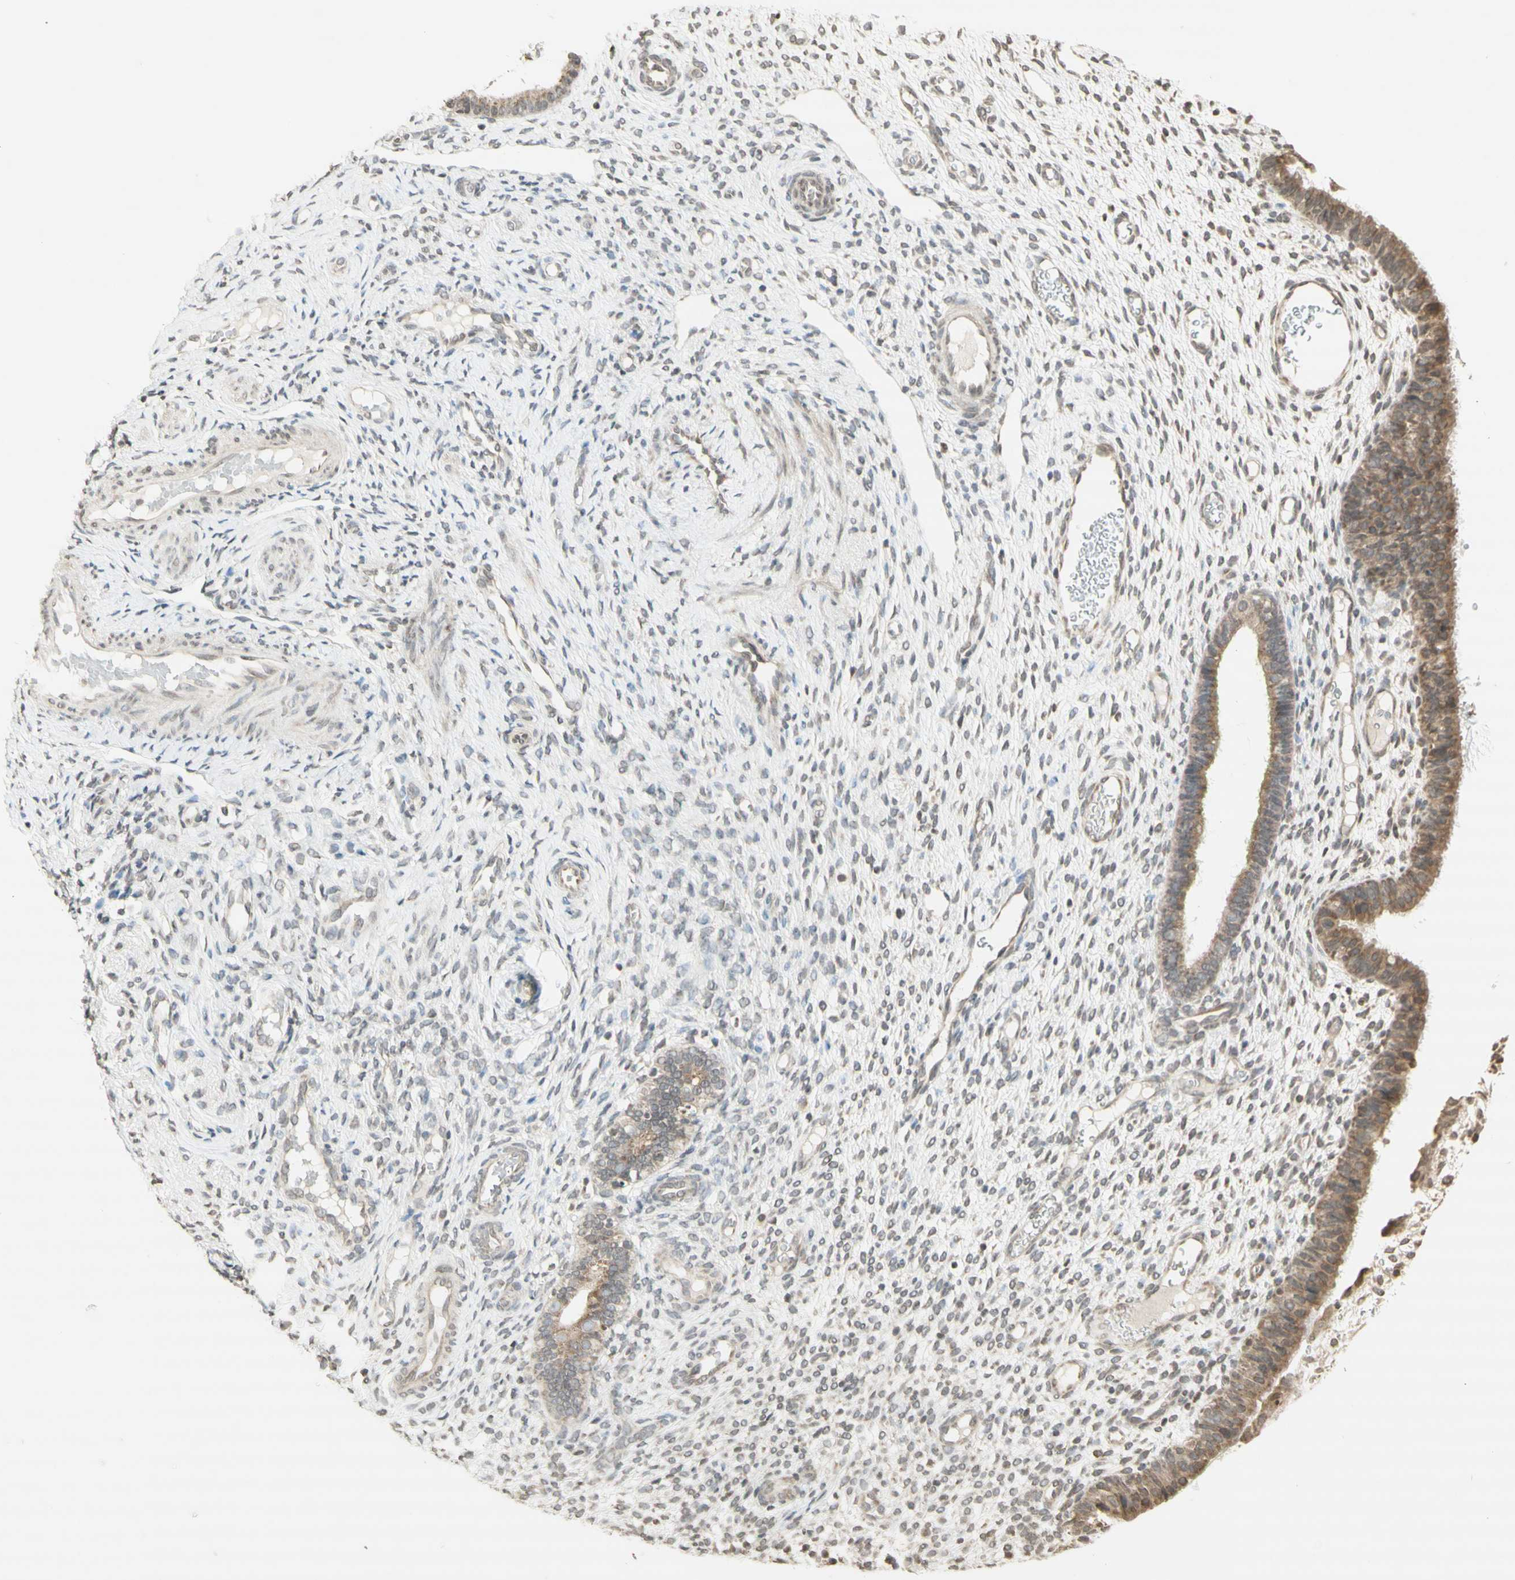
{"staining": {"intensity": "weak", "quantity": "<25%", "location": "cytoplasmic/membranous"}, "tissue": "endometrium", "cell_type": "Cells in endometrial stroma", "image_type": "normal", "snomed": [{"axis": "morphology", "description": "Normal tissue, NOS"}, {"axis": "topography", "description": "Endometrium"}], "caption": "Immunohistochemical staining of normal endometrium shows no significant positivity in cells in endometrial stroma.", "gene": "CCNI", "patient": {"sex": "female", "age": 61}}